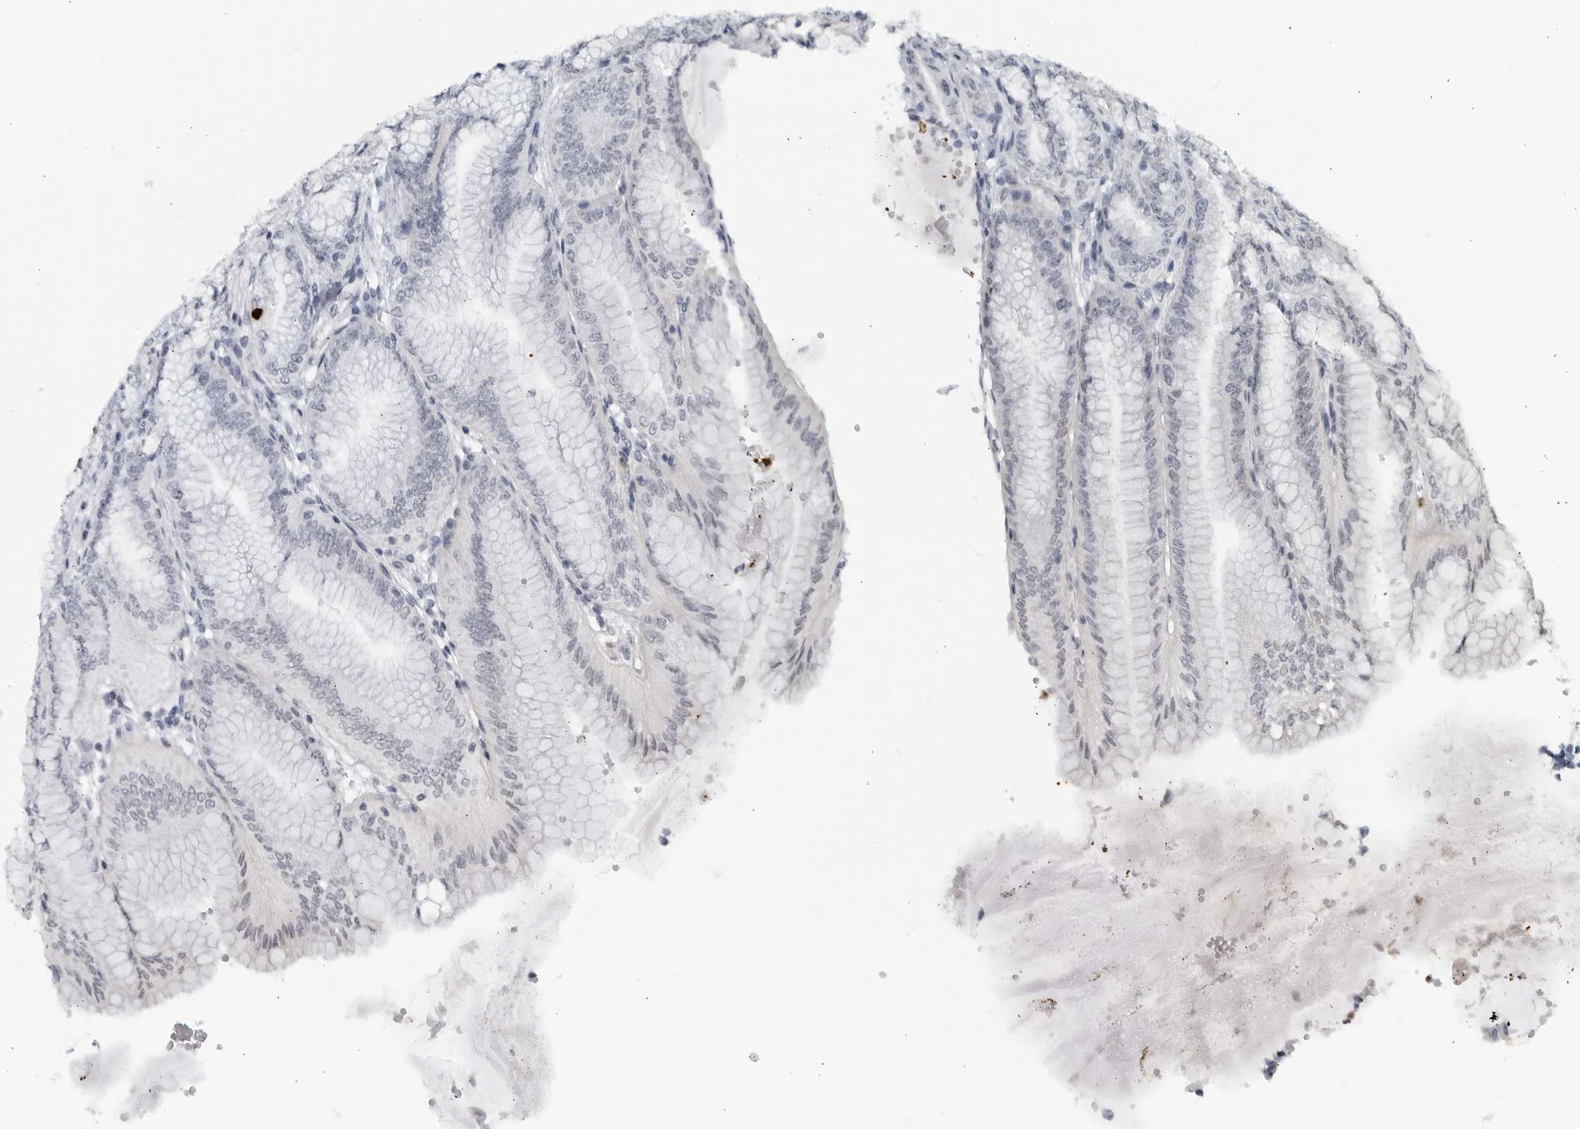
{"staining": {"intensity": "negative", "quantity": "none", "location": "none"}, "tissue": "stomach", "cell_type": "Glandular cells", "image_type": "normal", "snomed": [{"axis": "morphology", "description": "Normal tissue, NOS"}, {"axis": "topography", "description": "Stomach, lower"}], "caption": "Photomicrograph shows no significant protein expression in glandular cells of normal stomach.", "gene": "KLK7", "patient": {"sex": "male", "age": 71}}